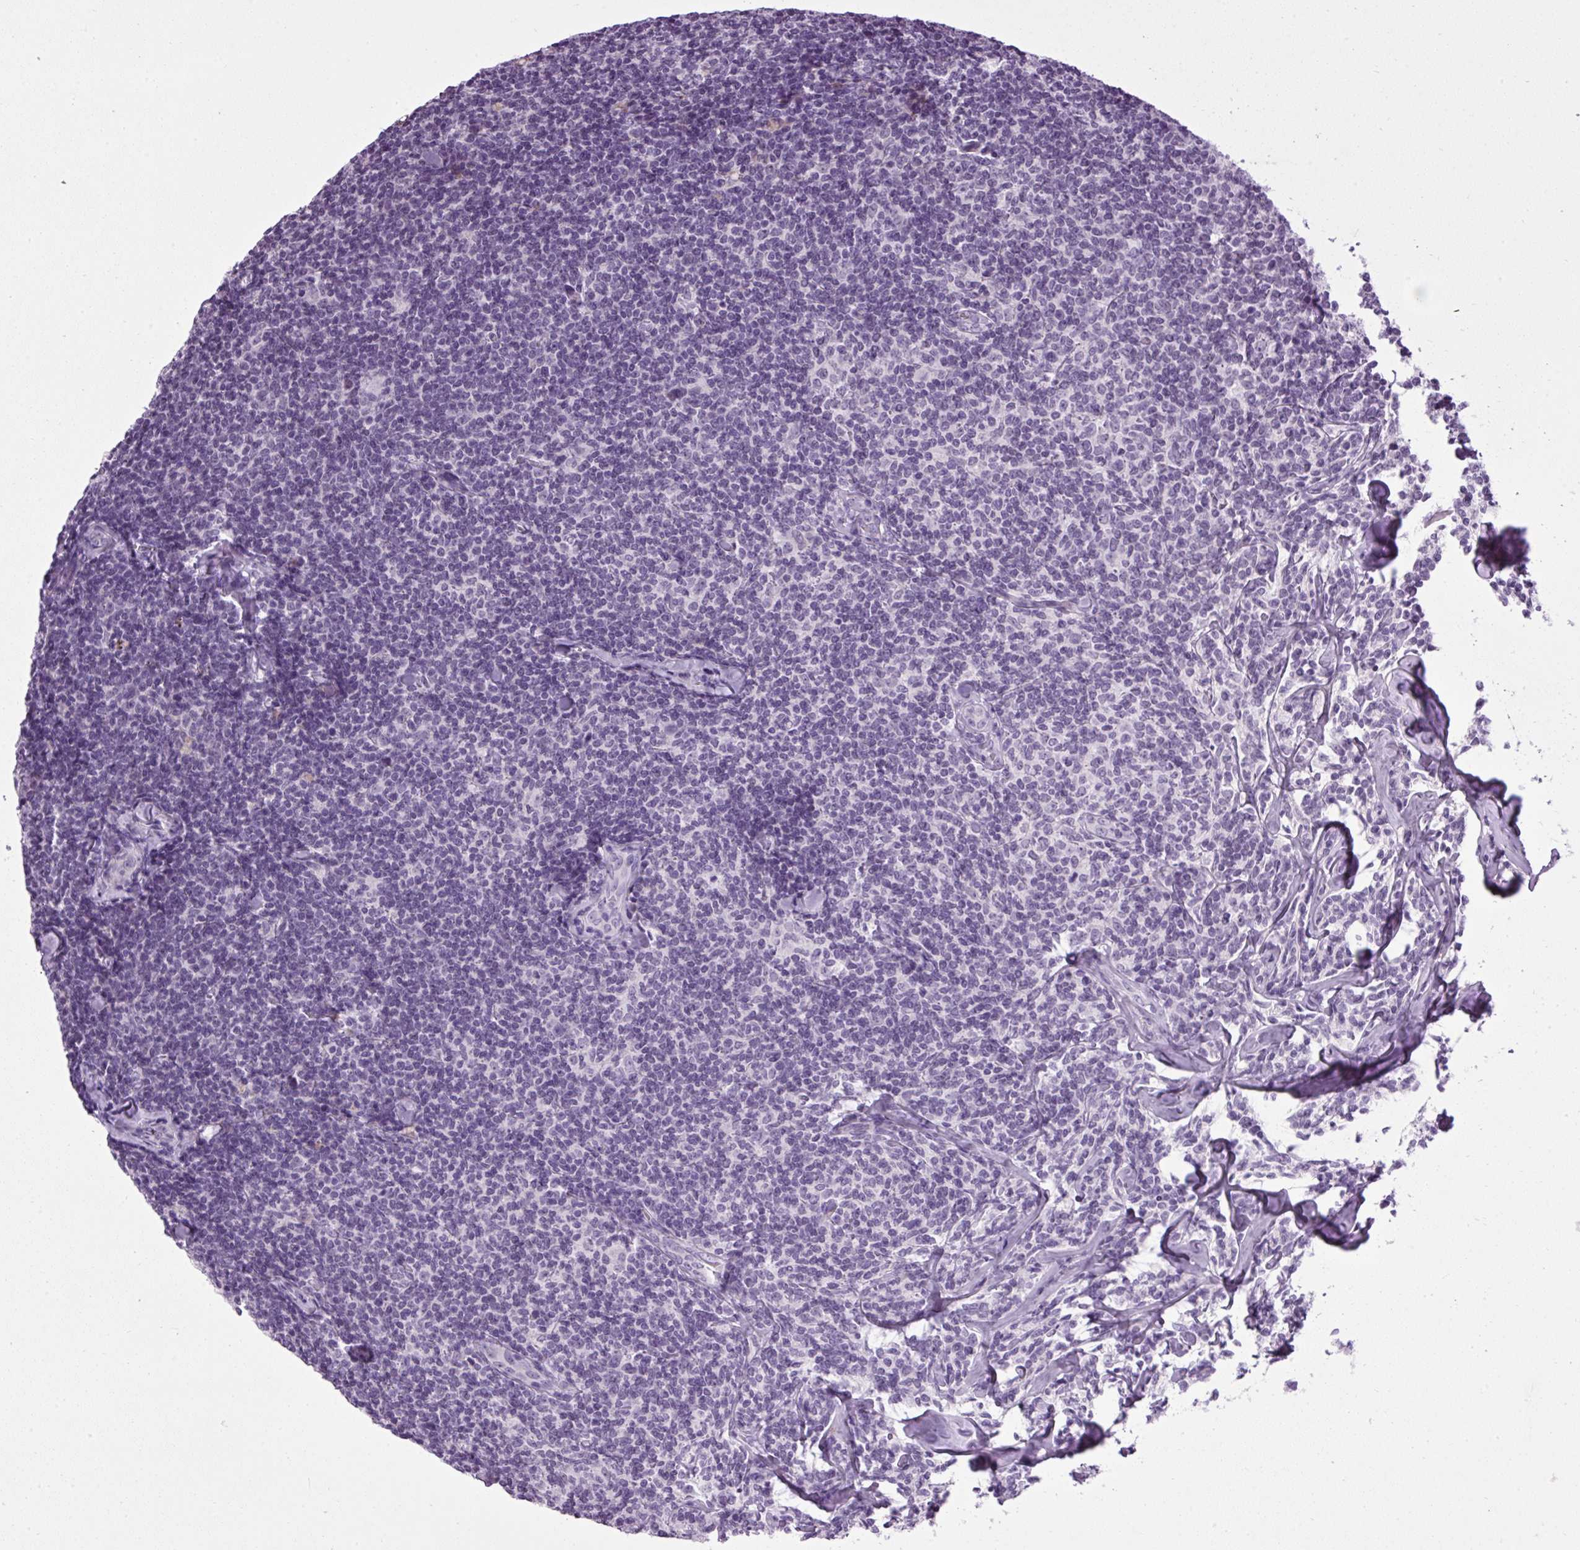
{"staining": {"intensity": "negative", "quantity": "none", "location": "none"}, "tissue": "lymphoma", "cell_type": "Tumor cells", "image_type": "cancer", "snomed": [{"axis": "morphology", "description": "Malignant lymphoma, non-Hodgkin's type, Low grade"}, {"axis": "topography", "description": "Lymph node"}], "caption": "Immunohistochemistry (IHC) photomicrograph of neoplastic tissue: human lymphoma stained with DAB (3,3'-diaminobenzidine) displays no significant protein positivity in tumor cells. Nuclei are stained in blue.", "gene": "A1CF", "patient": {"sex": "female", "age": 56}}